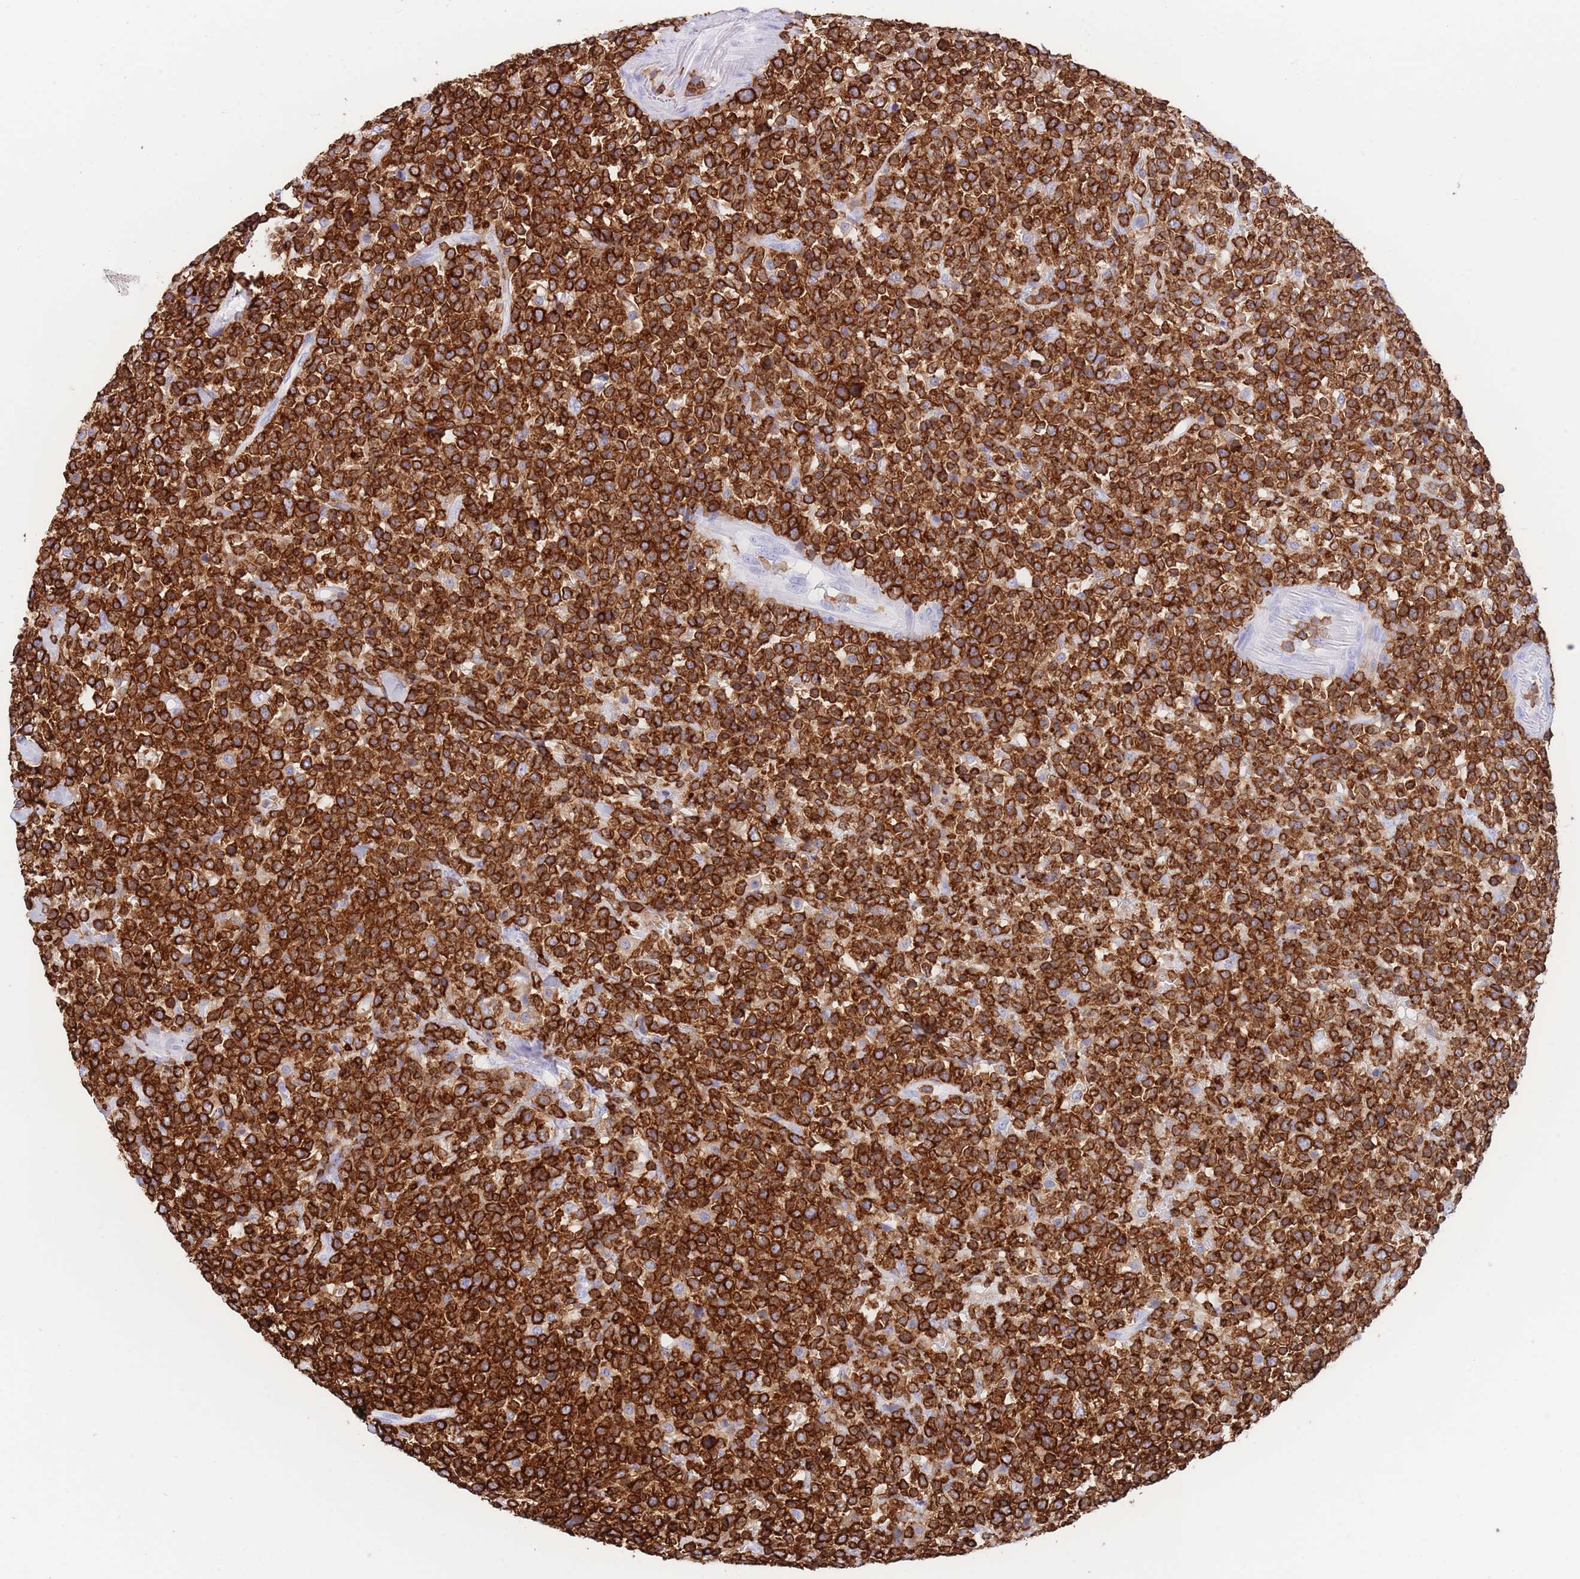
{"staining": {"intensity": "strong", "quantity": ">75%", "location": "cytoplasmic/membranous"}, "tissue": "lymphoma", "cell_type": "Tumor cells", "image_type": "cancer", "snomed": [{"axis": "morphology", "description": "Malignant lymphoma, non-Hodgkin's type, High grade"}, {"axis": "topography", "description": "Colon"}], "caption": "This micrograph shows immunohistochemistry (IHC) staining of lymphoma, with high strong cytoplasmic/membranous expression in about >75% of tumor cells.", "gene": "CORO1A", "patient": {"sex": "female", "age": 53}}